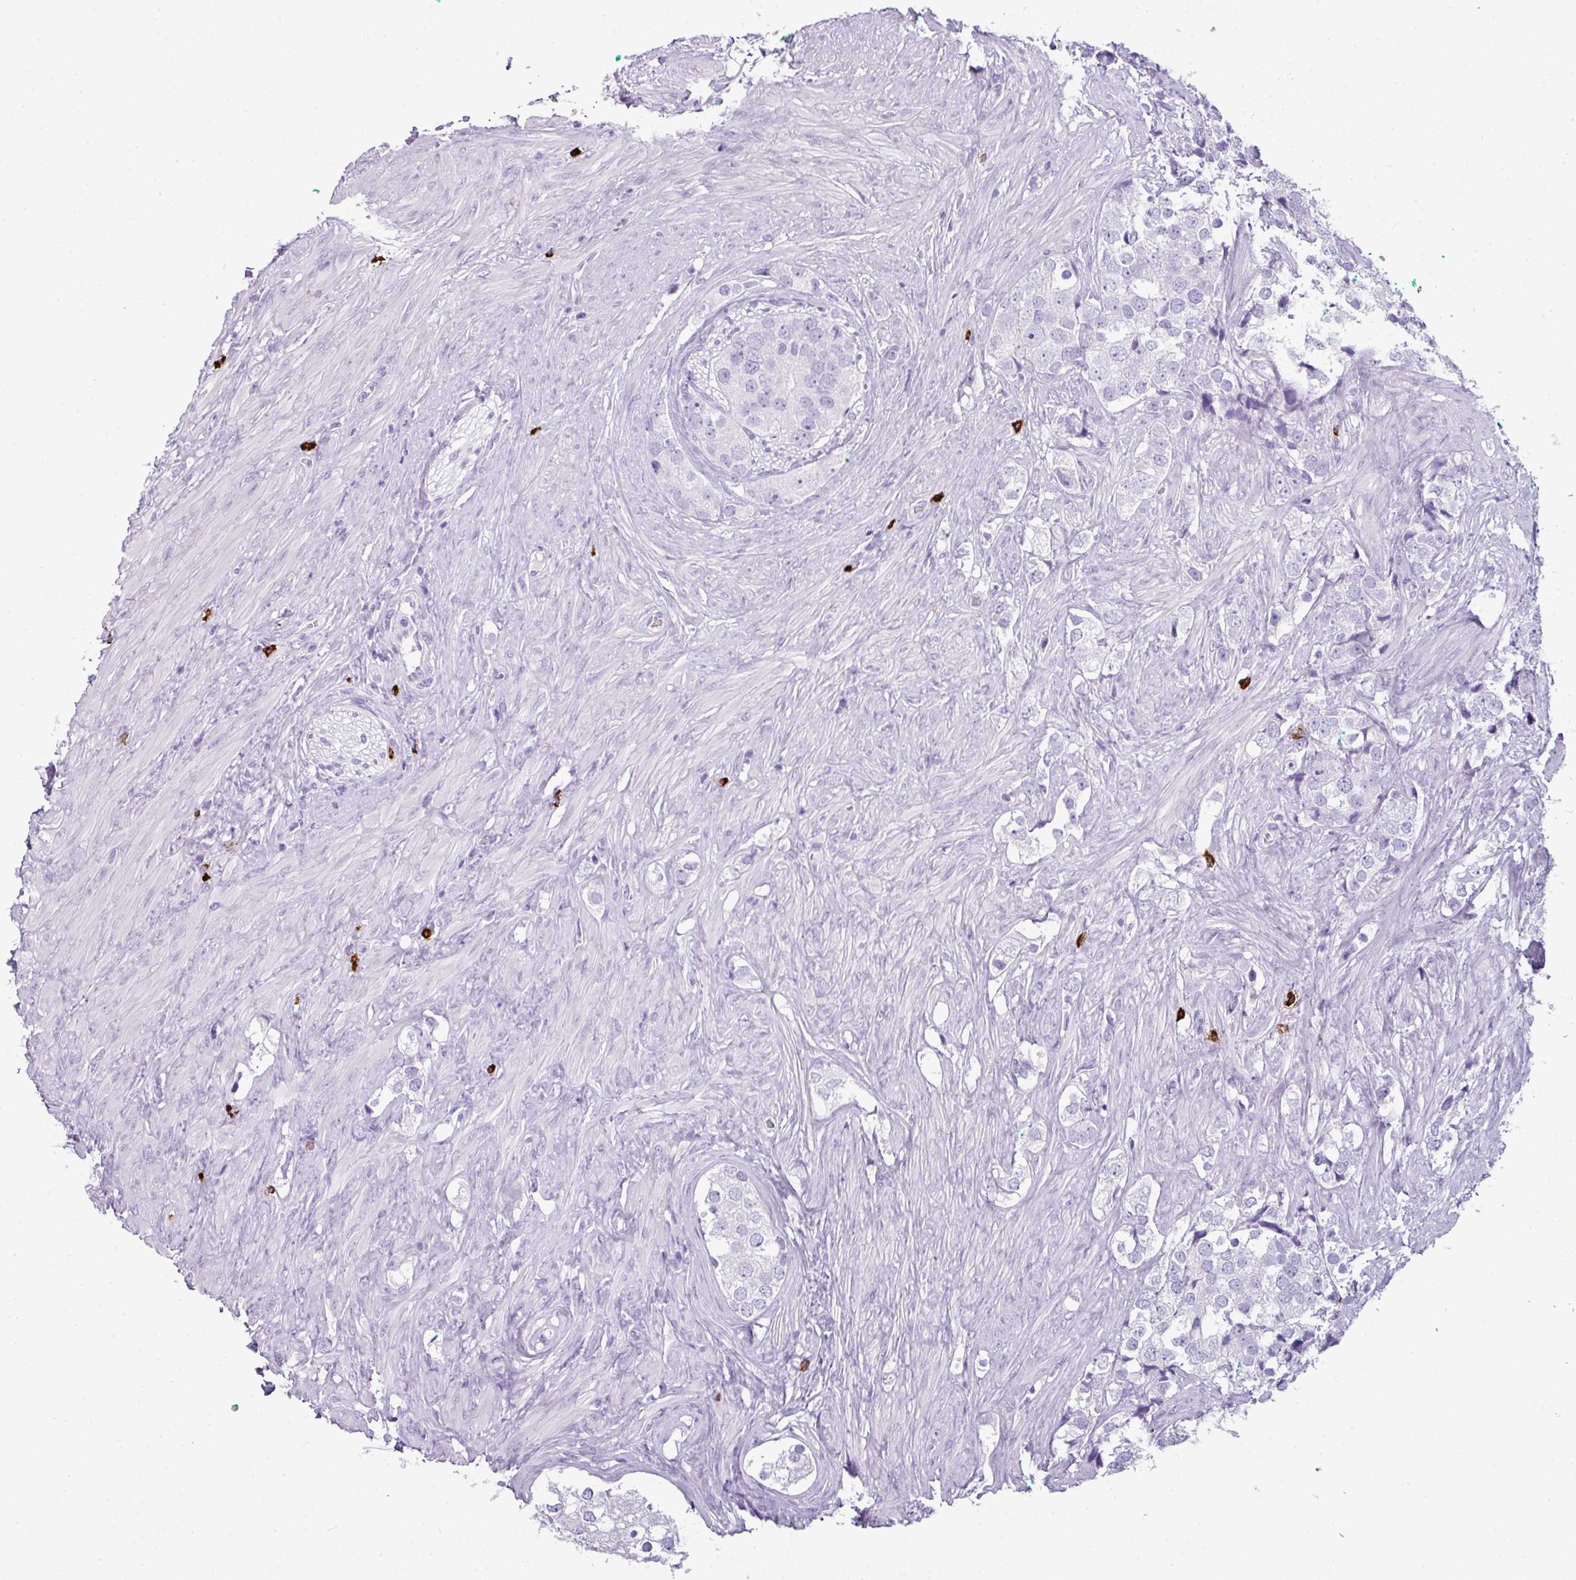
{"staining": {"intensity": "negative", "quantity": "none", "location": "none"}, "tissue": "prostate cancer", "cell_type": "Tumor cells", "image_type": "cancer", "snomed": [{"axis": "morphology", "description": "Adenocarcinoma, High grade"}, {"axis": "topography", "description": "Prostate"}], "caption": "DAB immunohistochemical staining of high-grade adenocarcinoma (prostate) exhibits no significant expression in tumor cells.", "gene": "CTSG", "patient": {"sex": "male", "age": 49}}